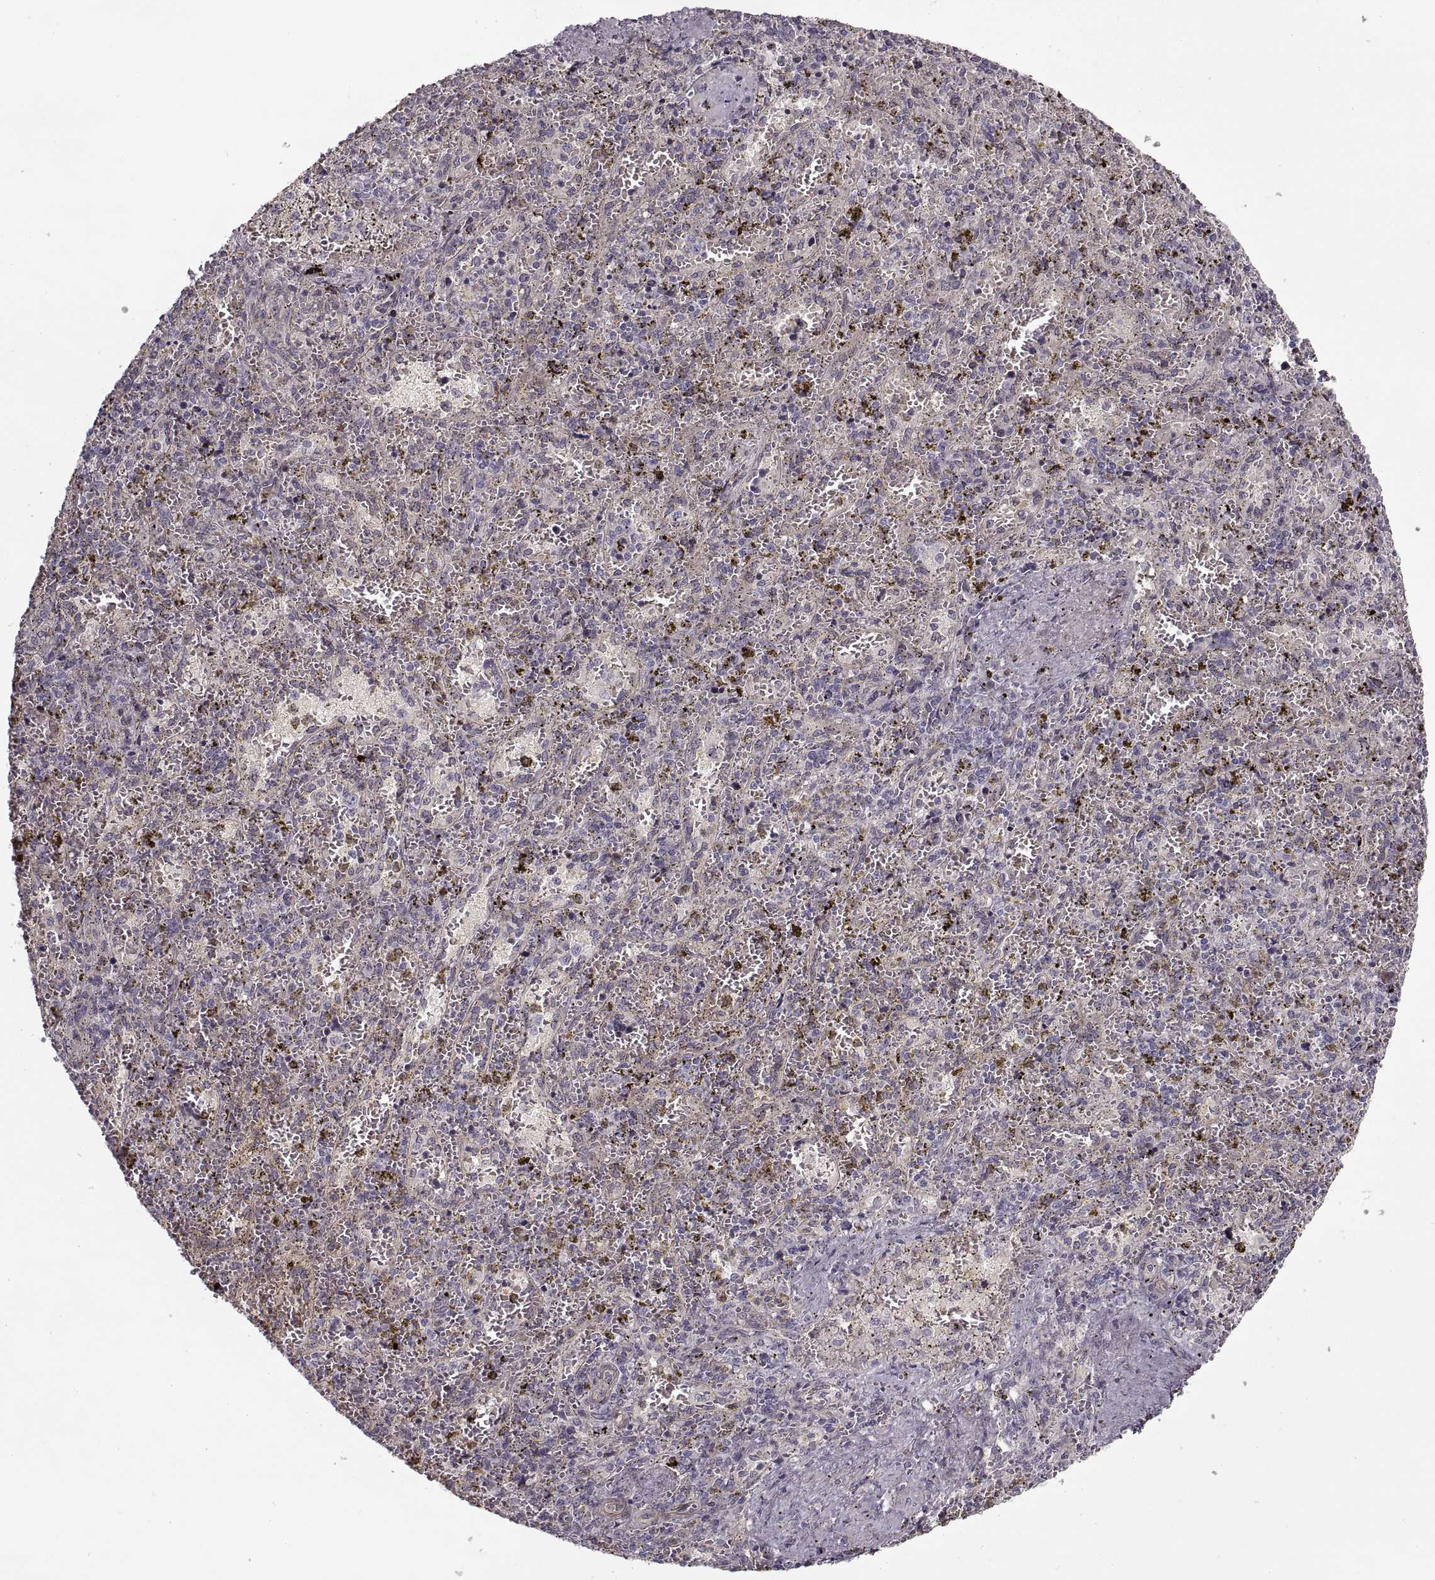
{"staining": {"intensity": "negative", "quantity": "none", "location": "none"}, "tissue": "spleen", "cell_type": "Cells in red pulp", "image_type": "normal", "snomed": [{"axis": "morphology", "description": "Normal tissue, NOS"}, {"axis": "topography", "description": "Spleen"}], "caption": "IHC photomicrograph of unremarkable spleen: spleen stained with DAB (3,3'-diaminobenzidine) reveals no significant protein positivity in cells in red pulp. Brightfield microscopy of IHC stained with DAB (3,3'-diaminobenzidine) (brown) and hematoxylin (blue), captured at high magnification.", "gene": "LAMB2", "patient": {"sex": "female", "age": 50}}